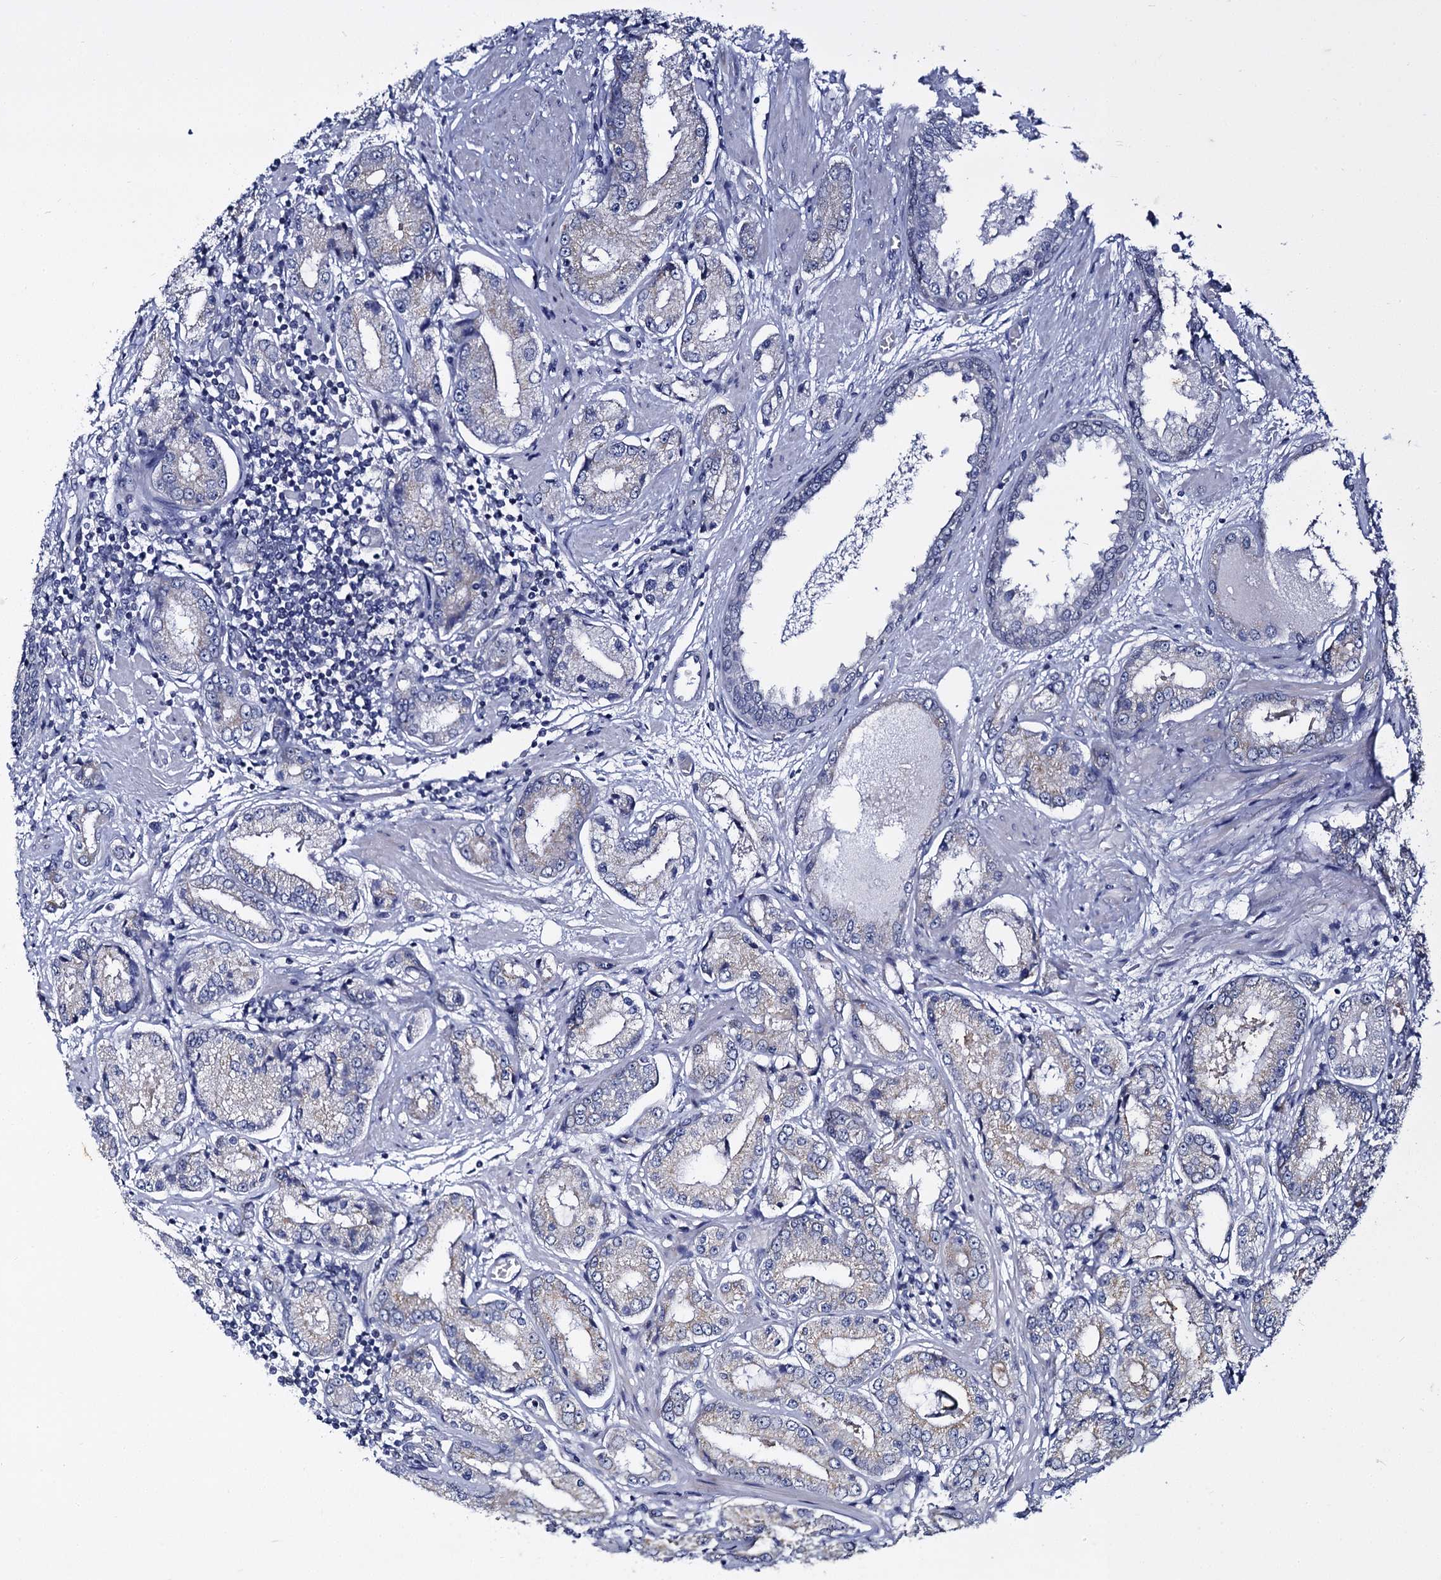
{"staining": {"intensity": "negative", "quantity": "none", "location": "none"}, "tissue": "prostate cancer", "cell_type": "Tumor cells", "image_type": "cancer", "snomed": [{"axis": "morphology", "description": "Adenocarcinoma, High grade"}, {"axis": "topography", "description": "Prostate"}], "caption": "Prostate high-grade adenocarcinoma was stained to show a protein in brown. There is no significant expression in tumor cells.", "gene": "PANX2", "patient": {"sex": "male", "age": 59}}